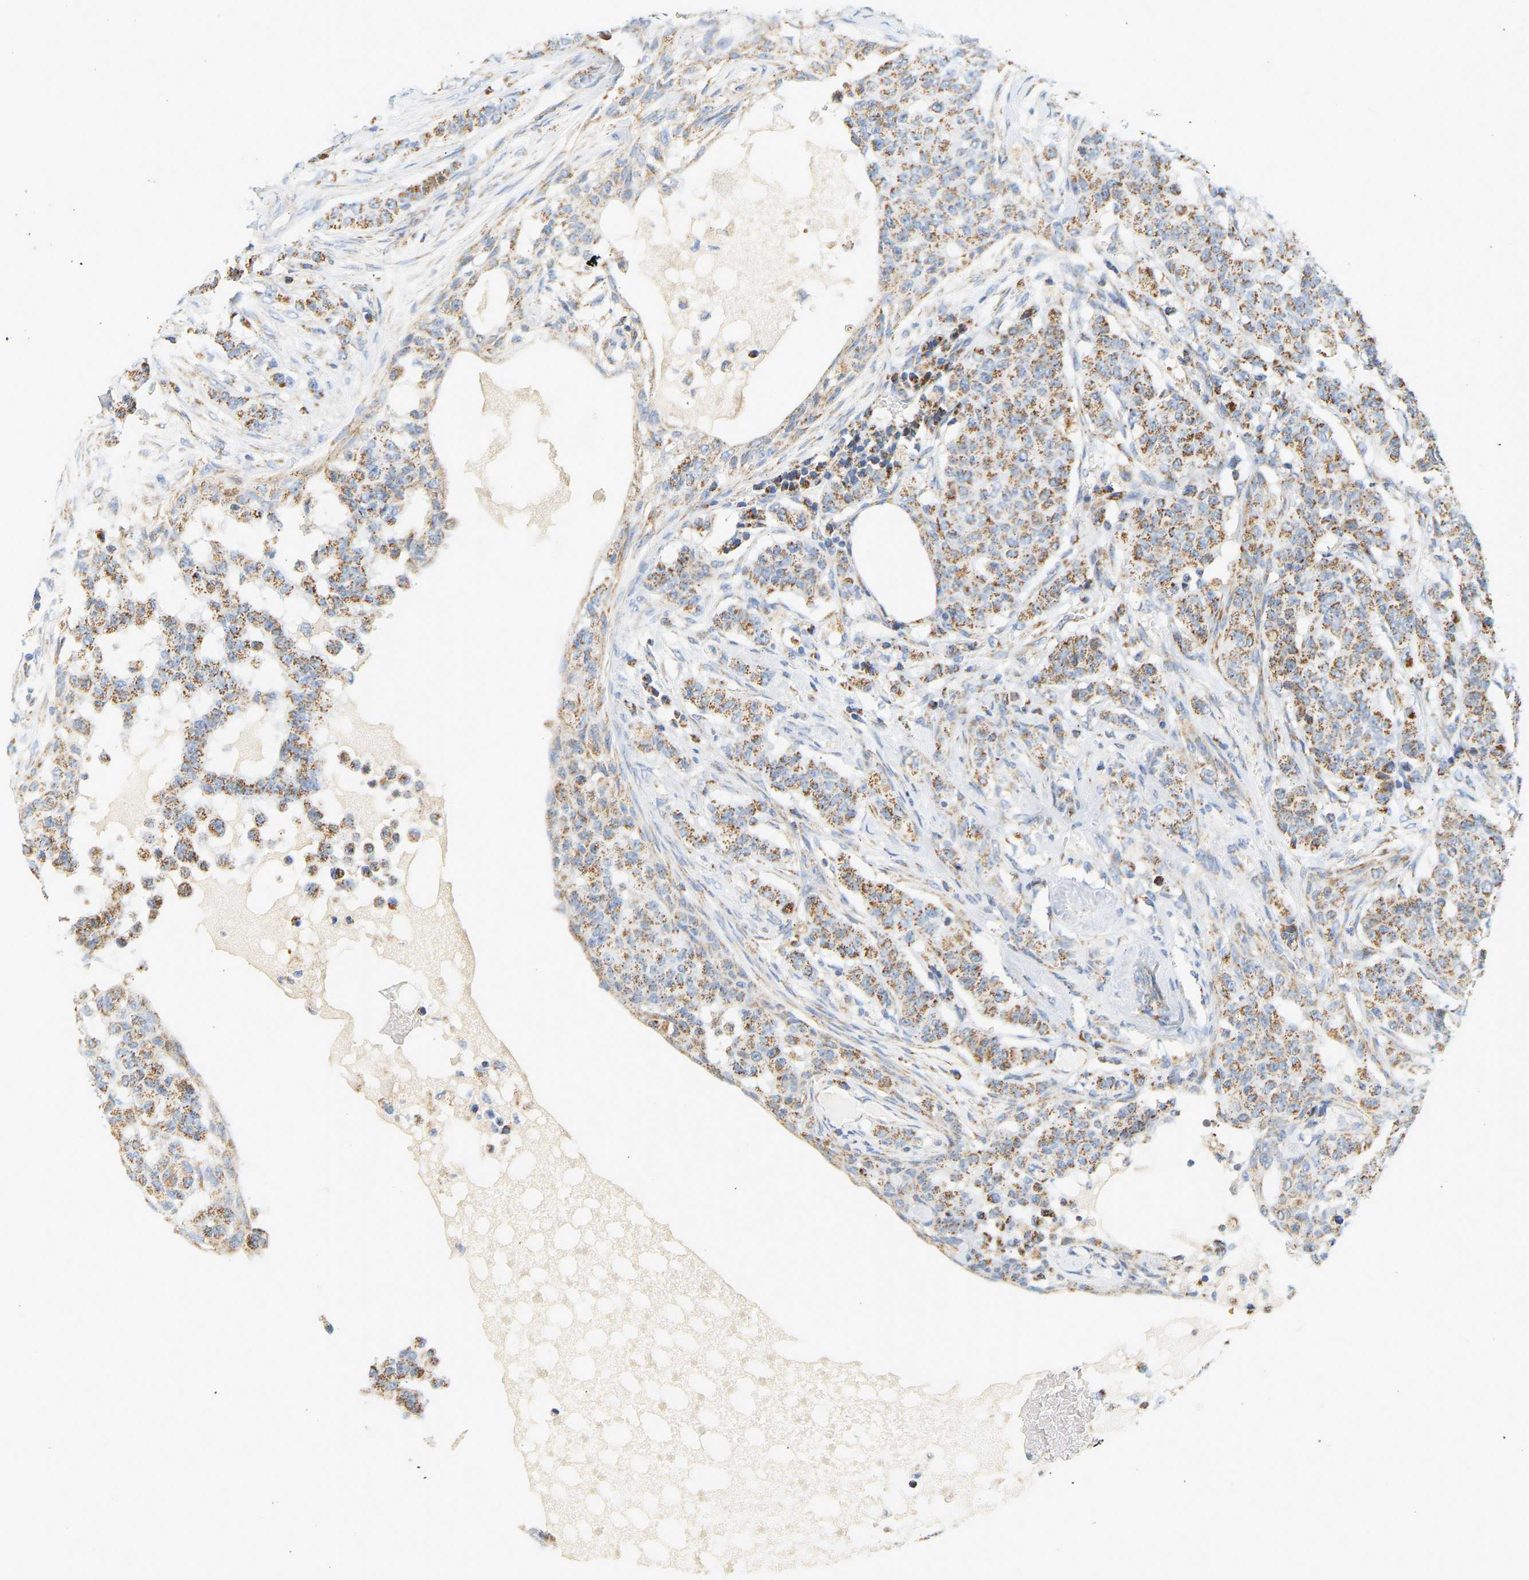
{"staining": {"intensity": "moderate", "quantity": ">75%", "location": "cytoplasmic/membranous"}, "tissue": "breast cancer", "cell_type": "Tumor cells", "image_type": "cancer", "snomed": [{"axis": "morphology", "description": "Normal tissue, NOS"}, {"axis": "morphology", "description": "Duct carcinoma"}, {"axis": "topography", "description": "Breast"}], "caption": "This is an image of immunohistochemistry staining of breast invasive ductal carcinoma, which shows moderate positivity in the cytoplasmic/membranous of tumor cells.", "gene": "GRPEL2", "patient": {"sex": "female", "age": 40}}